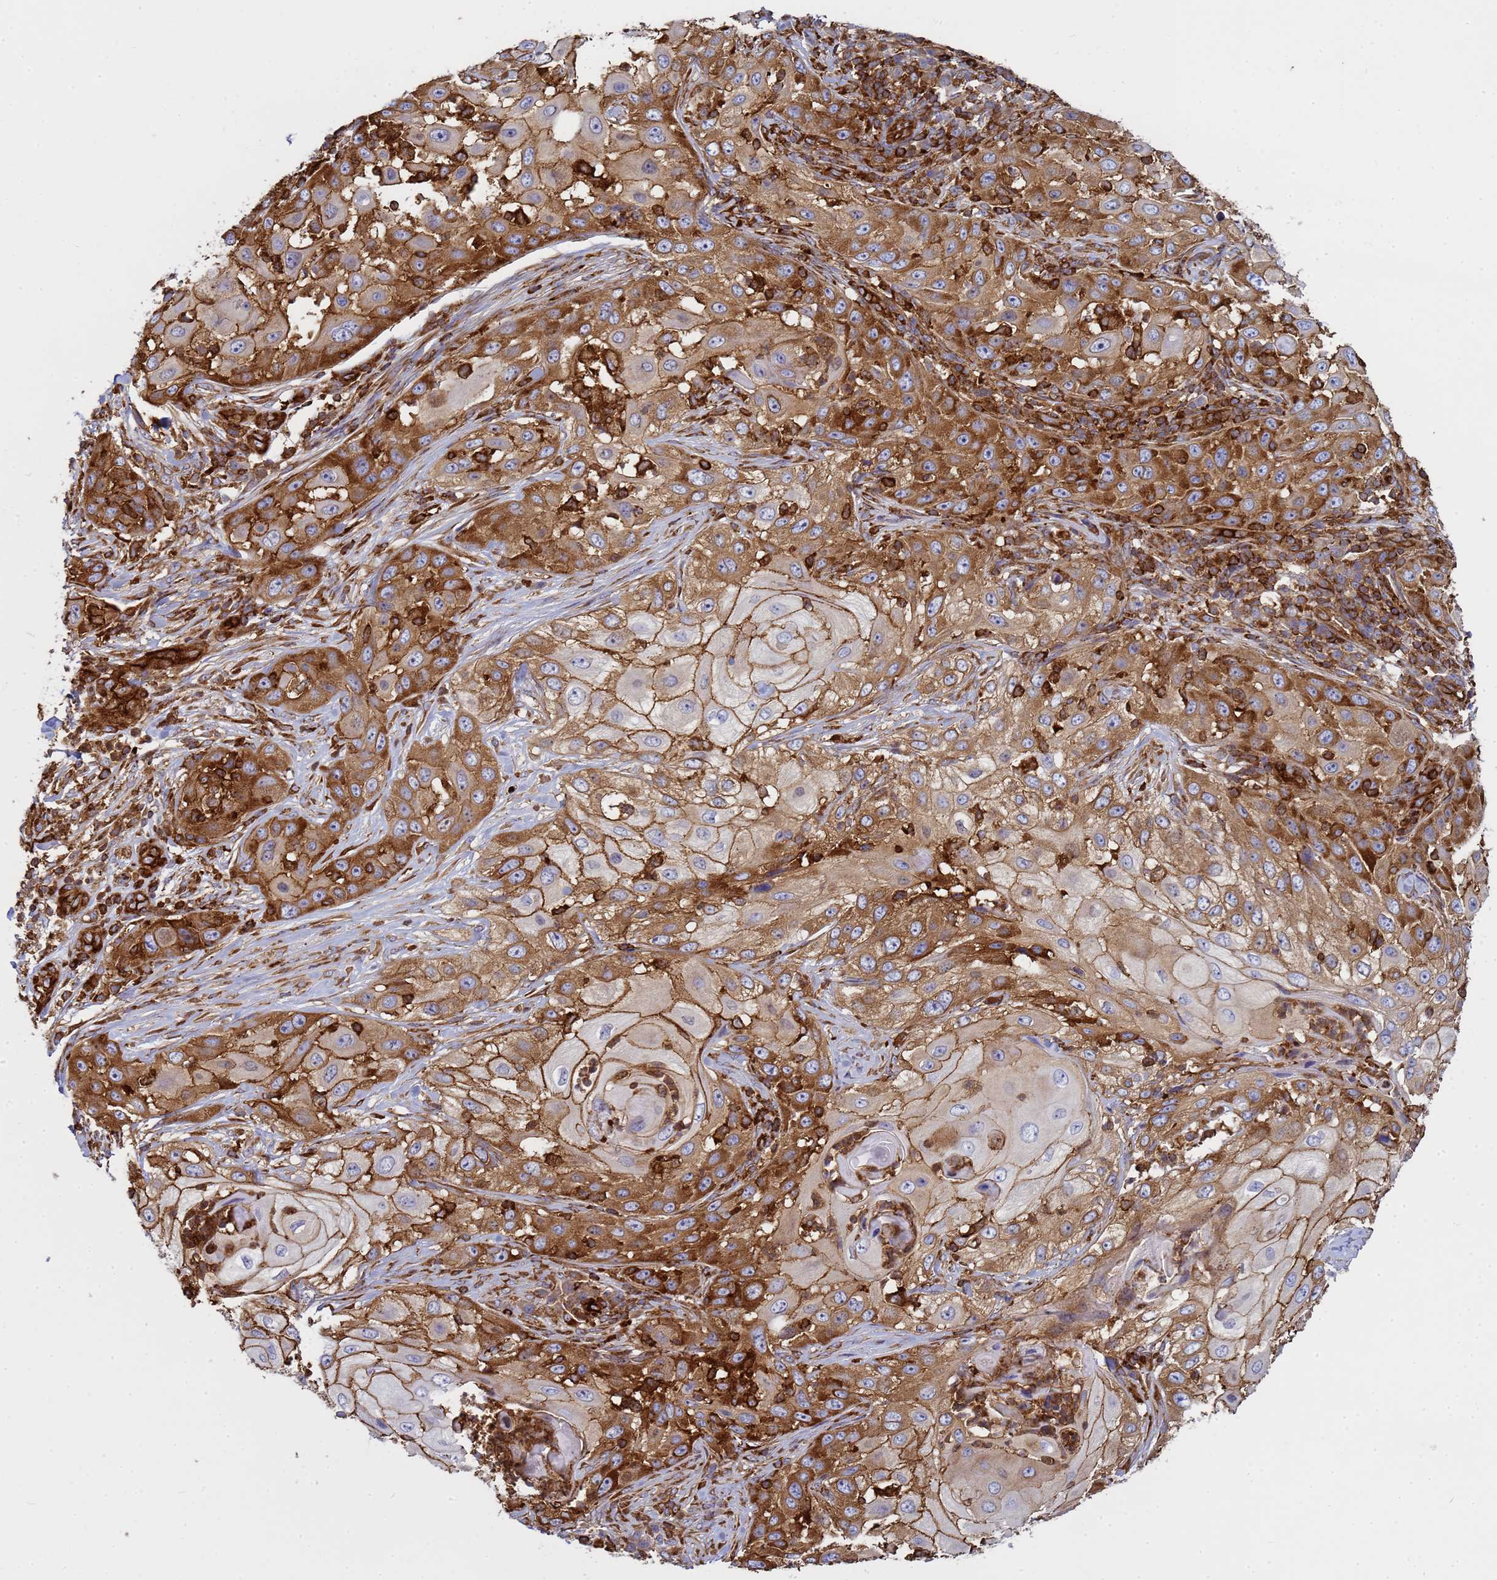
{"staining": {"intensity": "moderate", "quantity": ">75%", "location": "cytoplasmic/membranous"}, "tissue": "skin cancer", "cell_type": "Tumor cells", "image_type": "cancer", "snomed": [{"axis": "morphology", "description": "Squamous cell carcinoma, NOS"}, {"axis": "topography", "description": "Skin"}], "caption": "Protein expression analysis of human skin cancer (squamous cell carcinoma) reveals moderate cytoplasmic/membranous expression in approximately >75% of tumor cells.", "gene": "ZBTB8OS", "patient": {"sex": "female", "age": 44}}